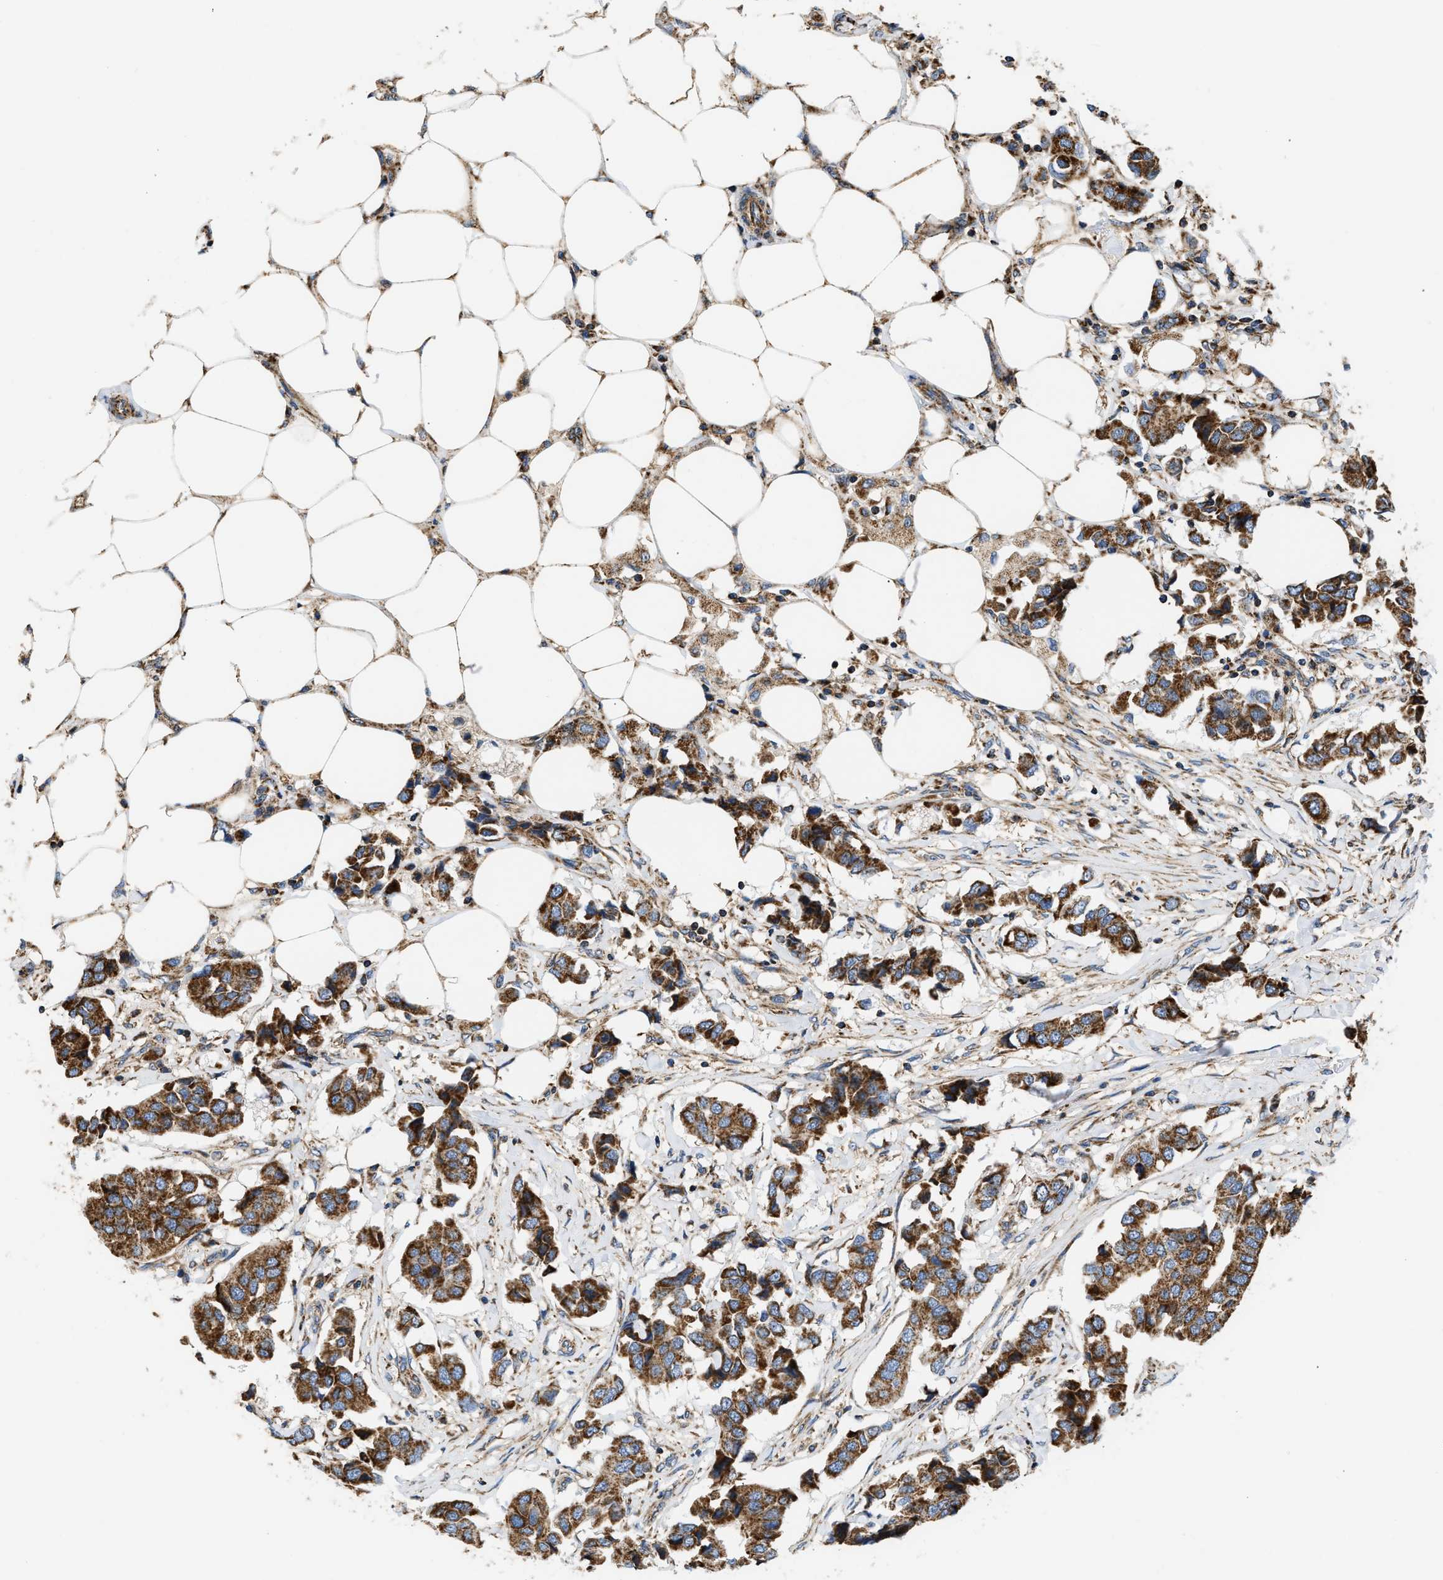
{"staining": {"intensity": "moderate", "quantity": ">75%", "location": "cytoplasmic/membranous"}, "tissue": "breast cancer", "cell_type": "Tumor cells", "image_type": "cancer", "snomed": [{"axis": "morphology", "description": "Duct carcinoma"}, {"axis": "topography", "description": "Breast"}], "caption": "Human infiltrating ductal carcinoma (breast) stained for a protein (brown) reveals moderate cytoplasmic/membranous positive expression in about >75% of tumor cells.", "gene": "OPTN", "patient": {"sex": "female", "age": 80}}